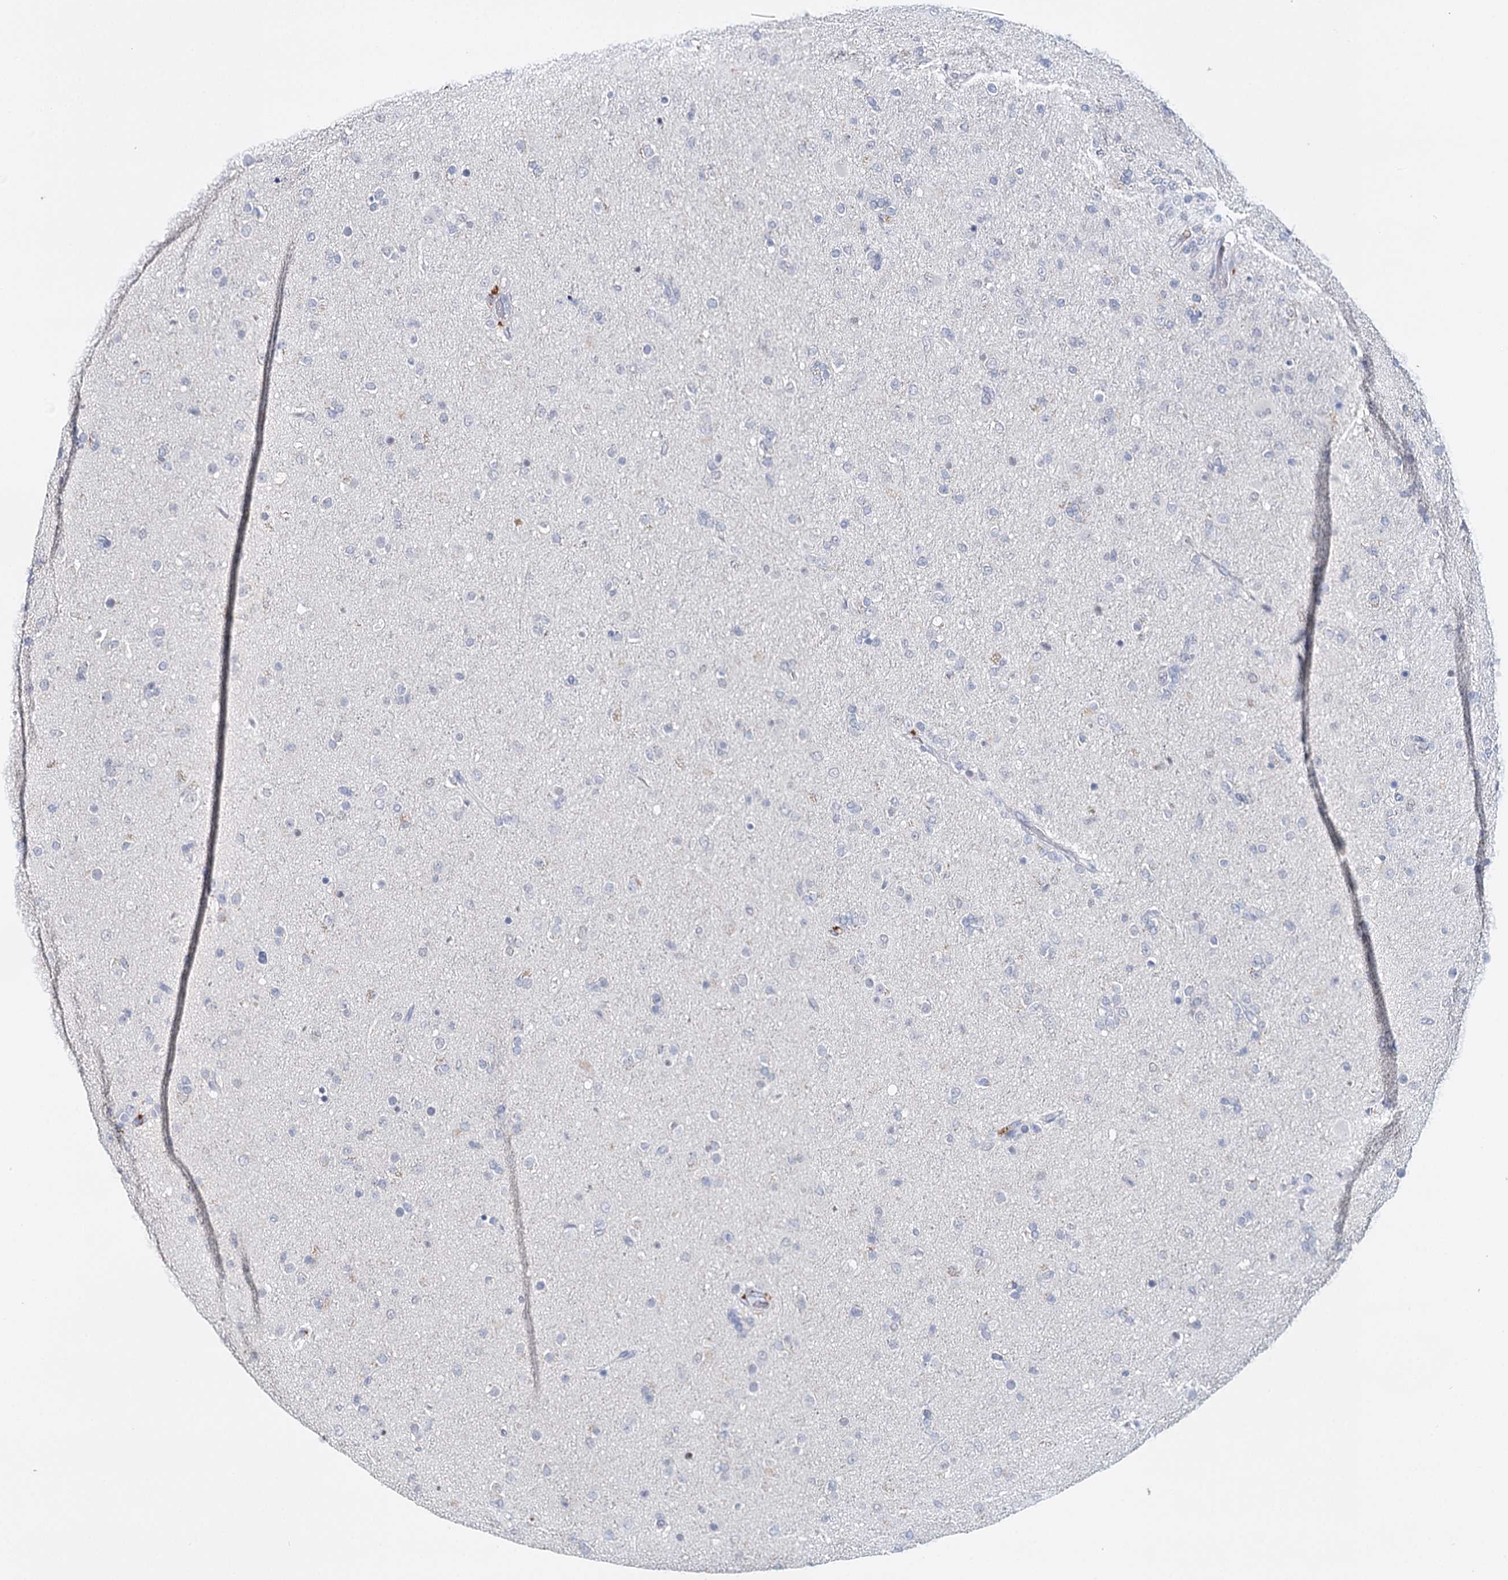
{"staining": {"intensity": "negative", "quantity": "none", "location": "none"}, "tissue": "glioma", "cell_type": "Tumor cells", "image_type": "cancer", "snomed": [{"axis": "morphology", "description": "Glioma, malignant, Low grade"}, {"axis": "topography", "description": "Brain"}], "caption": "High power microscopy histopathology image of an immunohistochemistry image of malignant low-grade glioma, revealing no significant staining in tumor cells.", "gene": "TP53", "patient": {"sex": "male", "age": 65}}